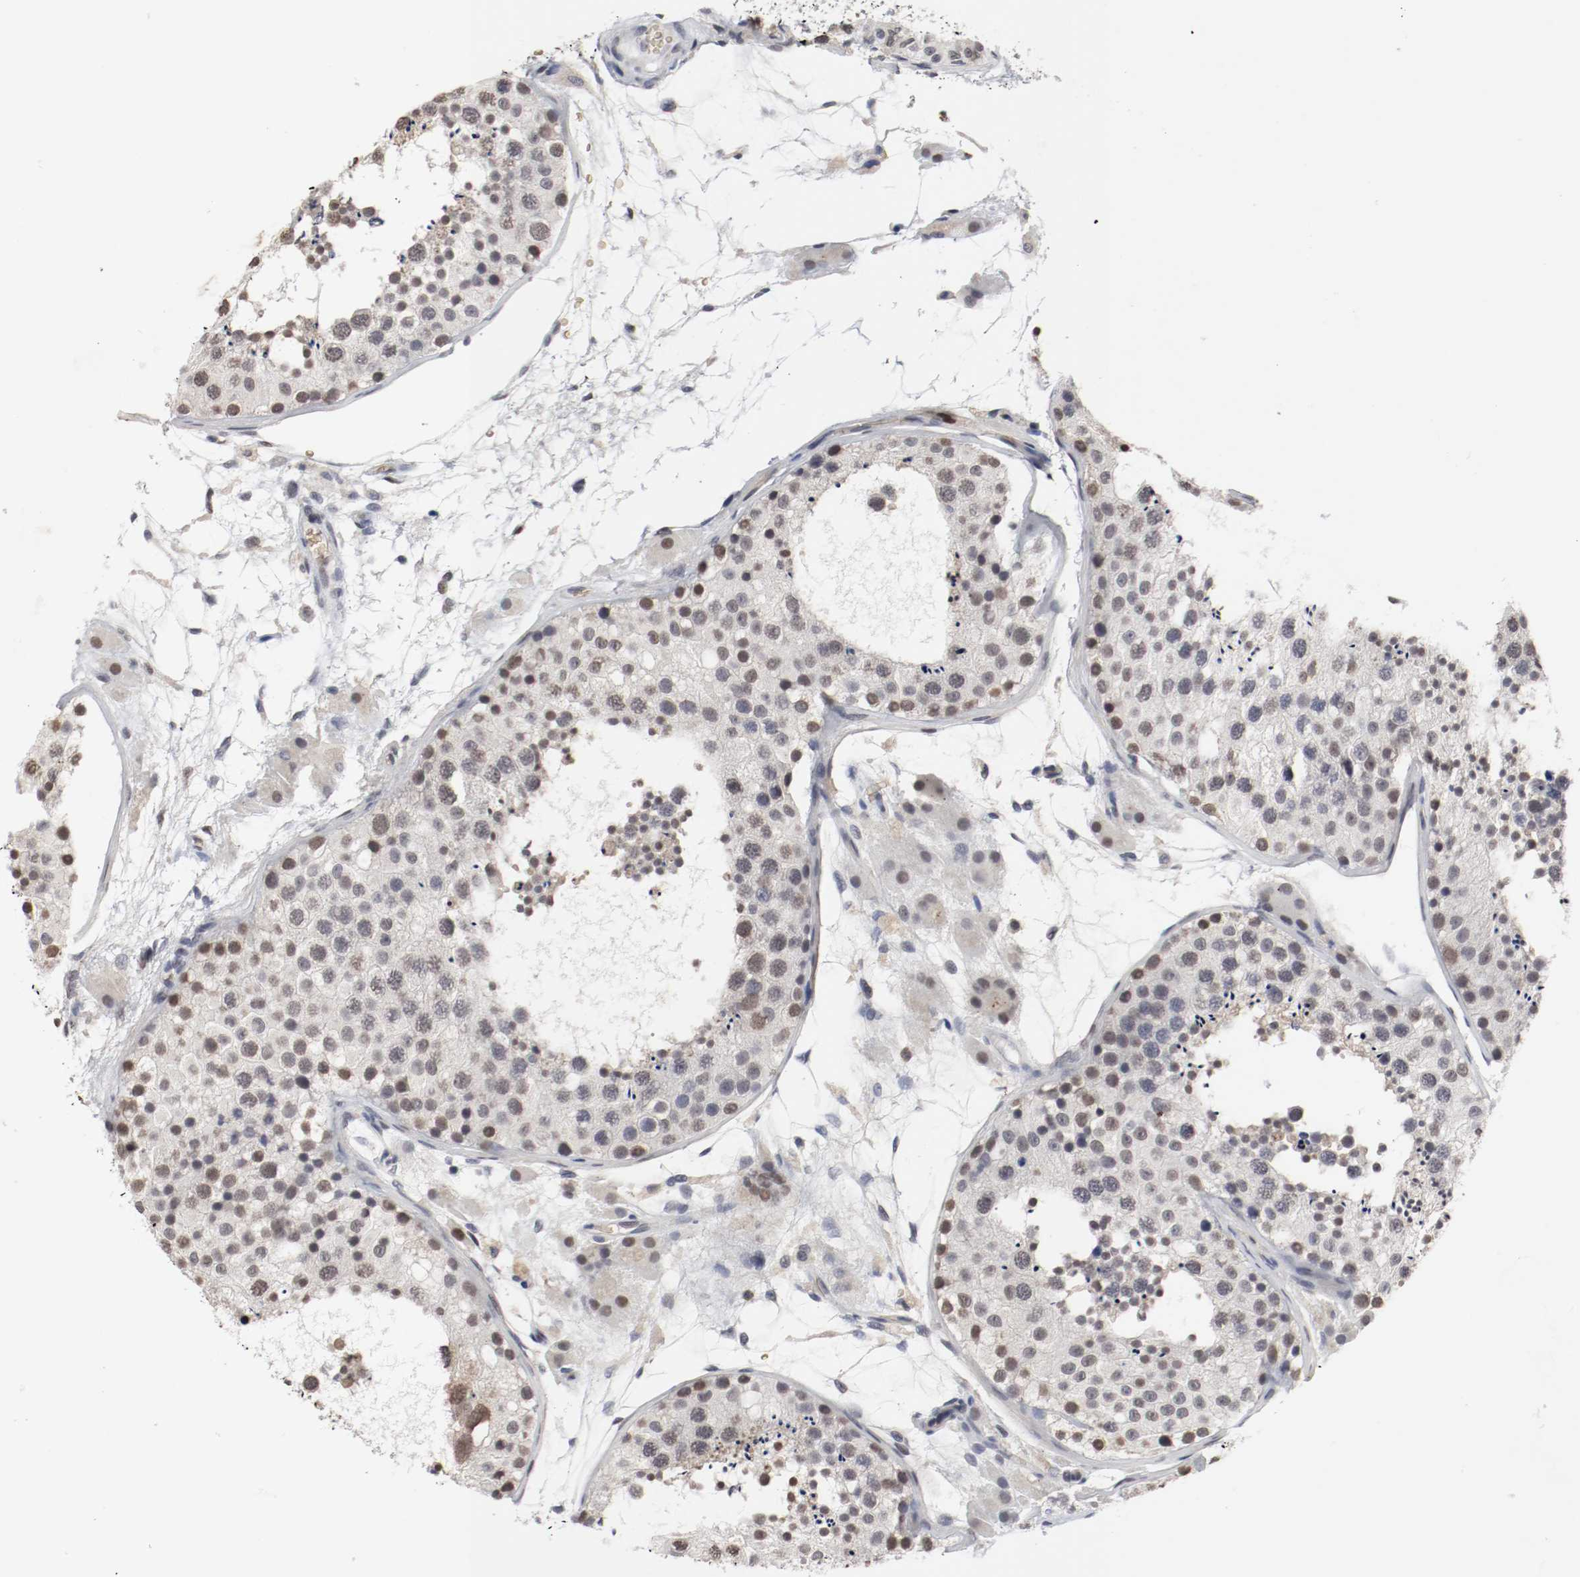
{"staining": {"intensity": "weak", "quantity": "<25%", "location": "nuclear"}, "tissue": "testis", "cell_type": "Cells in seminiferous ducts", "image_type": "normal", "snomed": [{"axis": "morphology", "description": "Normal tissue, NOS"}, {"axis": "topography", "description": "Testis"}], "caption": "DAB (3,3'-diaminobenzidine) immunohistochemical staining of normal human testis reveals no significant expression in cells in seminiferous ducts. (DAB IHC visualized using brightfield microscopy, high magnification).", "gene": "JUND", "patient": {"sex": "male", "age": 26}}